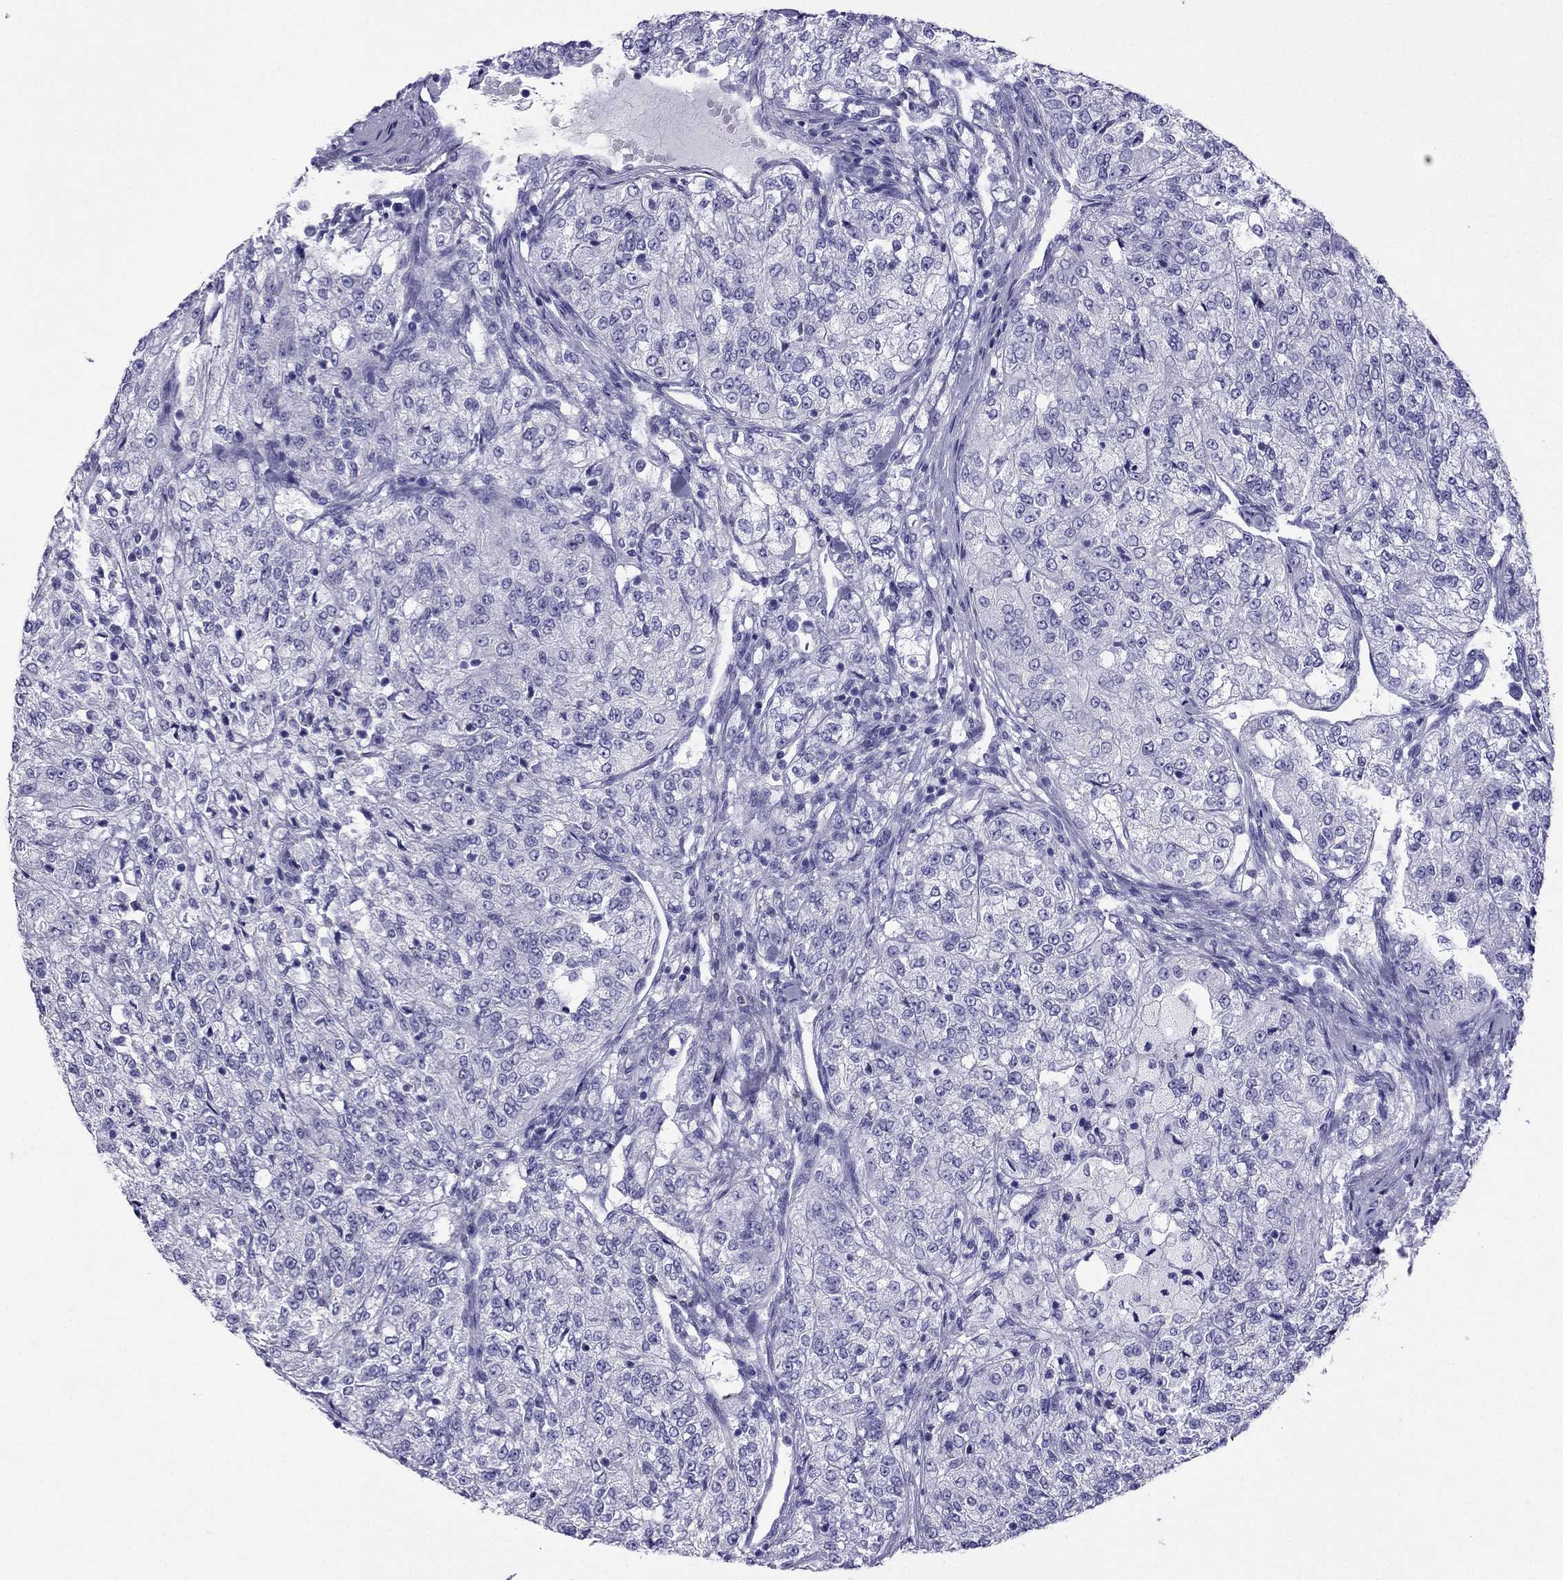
{"staining": {"intensity": "negative", "quantity": "none", "location": "none"}, "tissue": "renal cancer", "cell_type": "Tumor cells", "image_type": "cancer", "snomed": [{"axis": "morphology", "description": "Adenocarcinoma, NOS"}, {"axis": "topography", "description": "Kidney"}], "caption": "This is an IHC photomicrograph of renal cancer (adenocarcinoma). There is no staining in tumor cells.", "gene": "ARR3", "patient": {"sex": "female", "age": 63}}